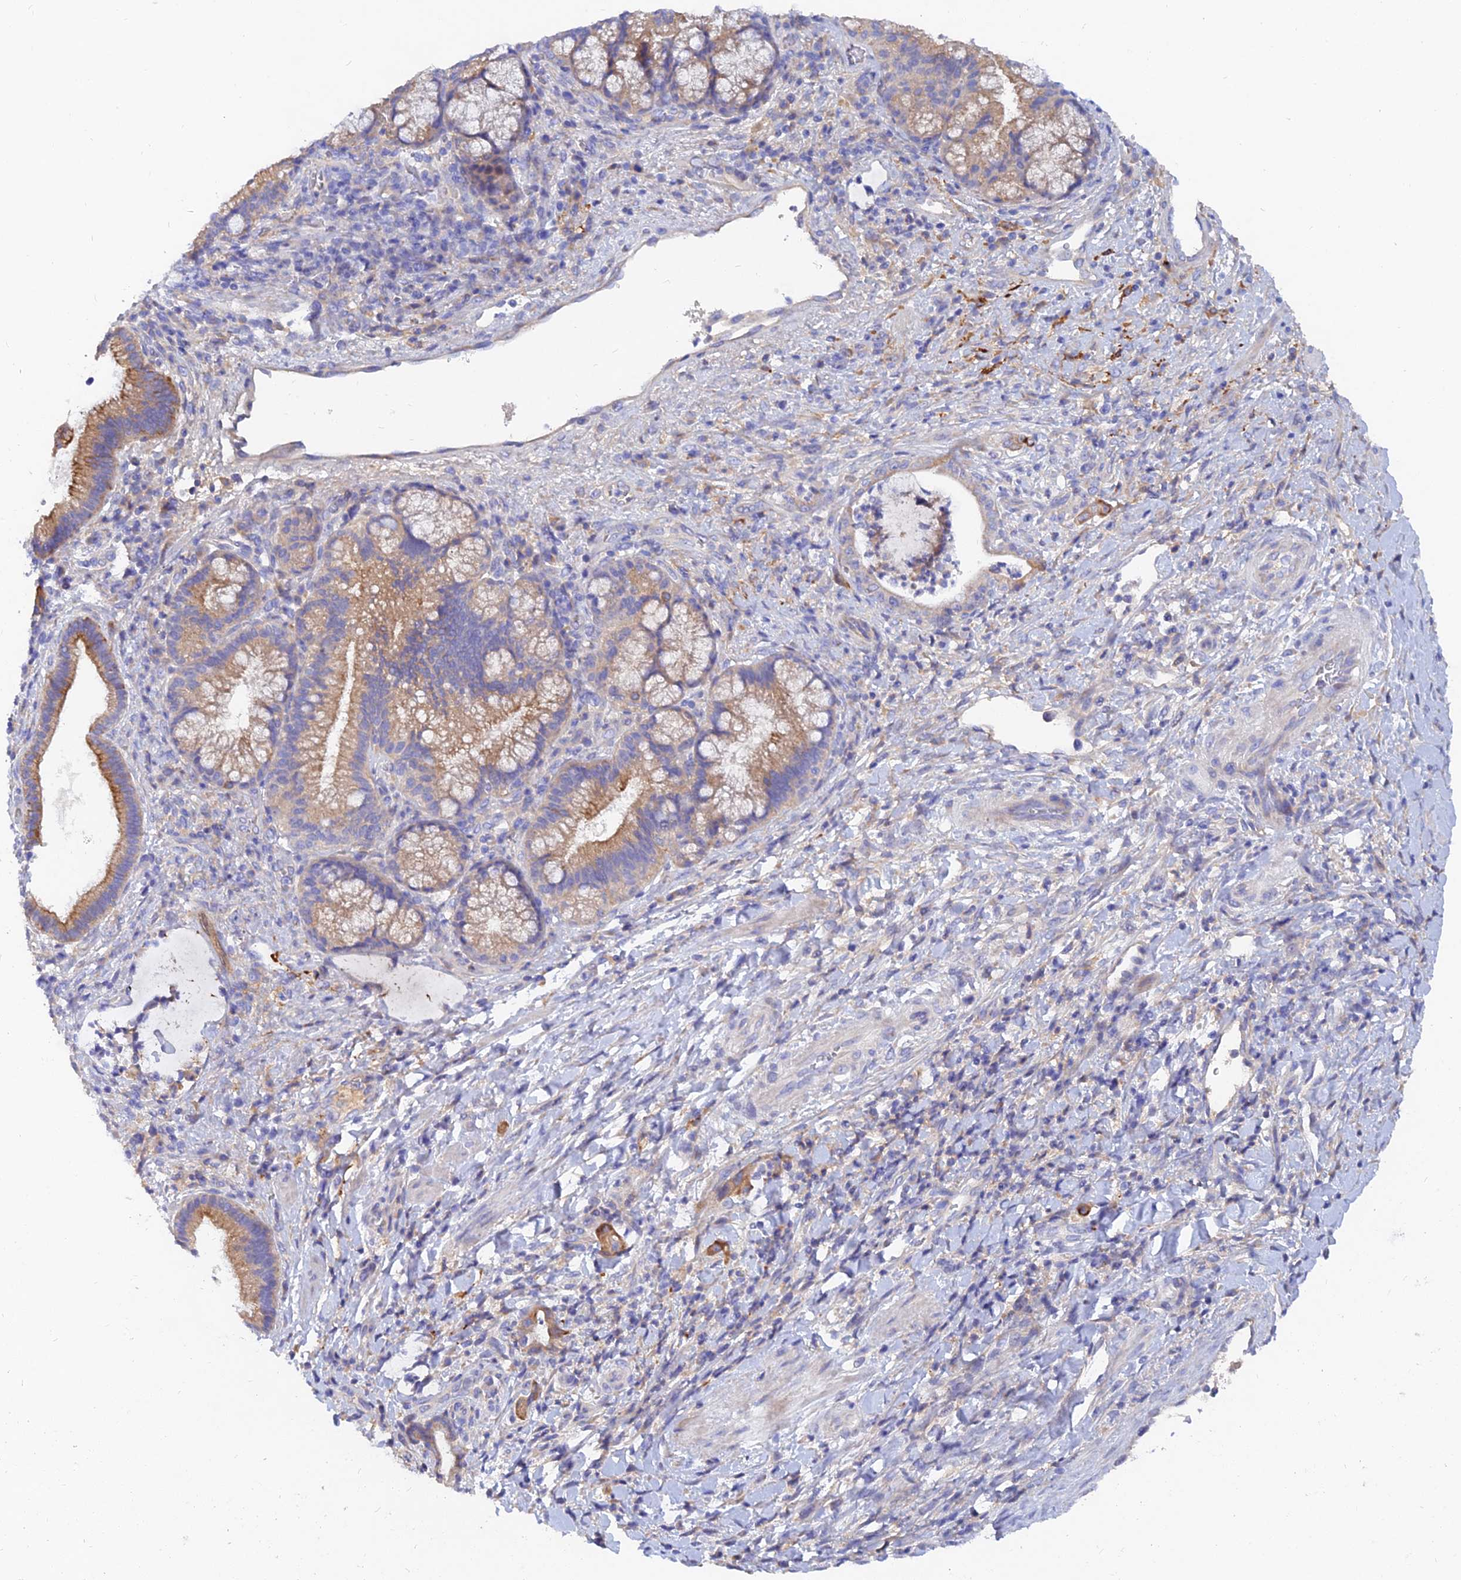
{"staining": {"intensity": "moderate", "quantity": "25%-75%", "location": "cytoplasmic/membranous"}, "tissue": "pancreatic cancer", "cell_type": "Tumor cells", "image_type": "cancer", "snomed": [{"axis": "morphology", "description": "Normal tissue, NOS"}, {"axis": "morphology", "description": "Adenocarcinoma, NOS"}, {"axis": "topography", "description": "Pancreas"}], "caption": "The immunohistochemical stain labels moderate cytoplasmic/membranous staining in tumor cells of pancreatic adenocarcinoma tissue. (IHC, brightfield microscopy, high magnification).", "gene": "MROH1", "patient": {"sex": "female", "age": 55}}